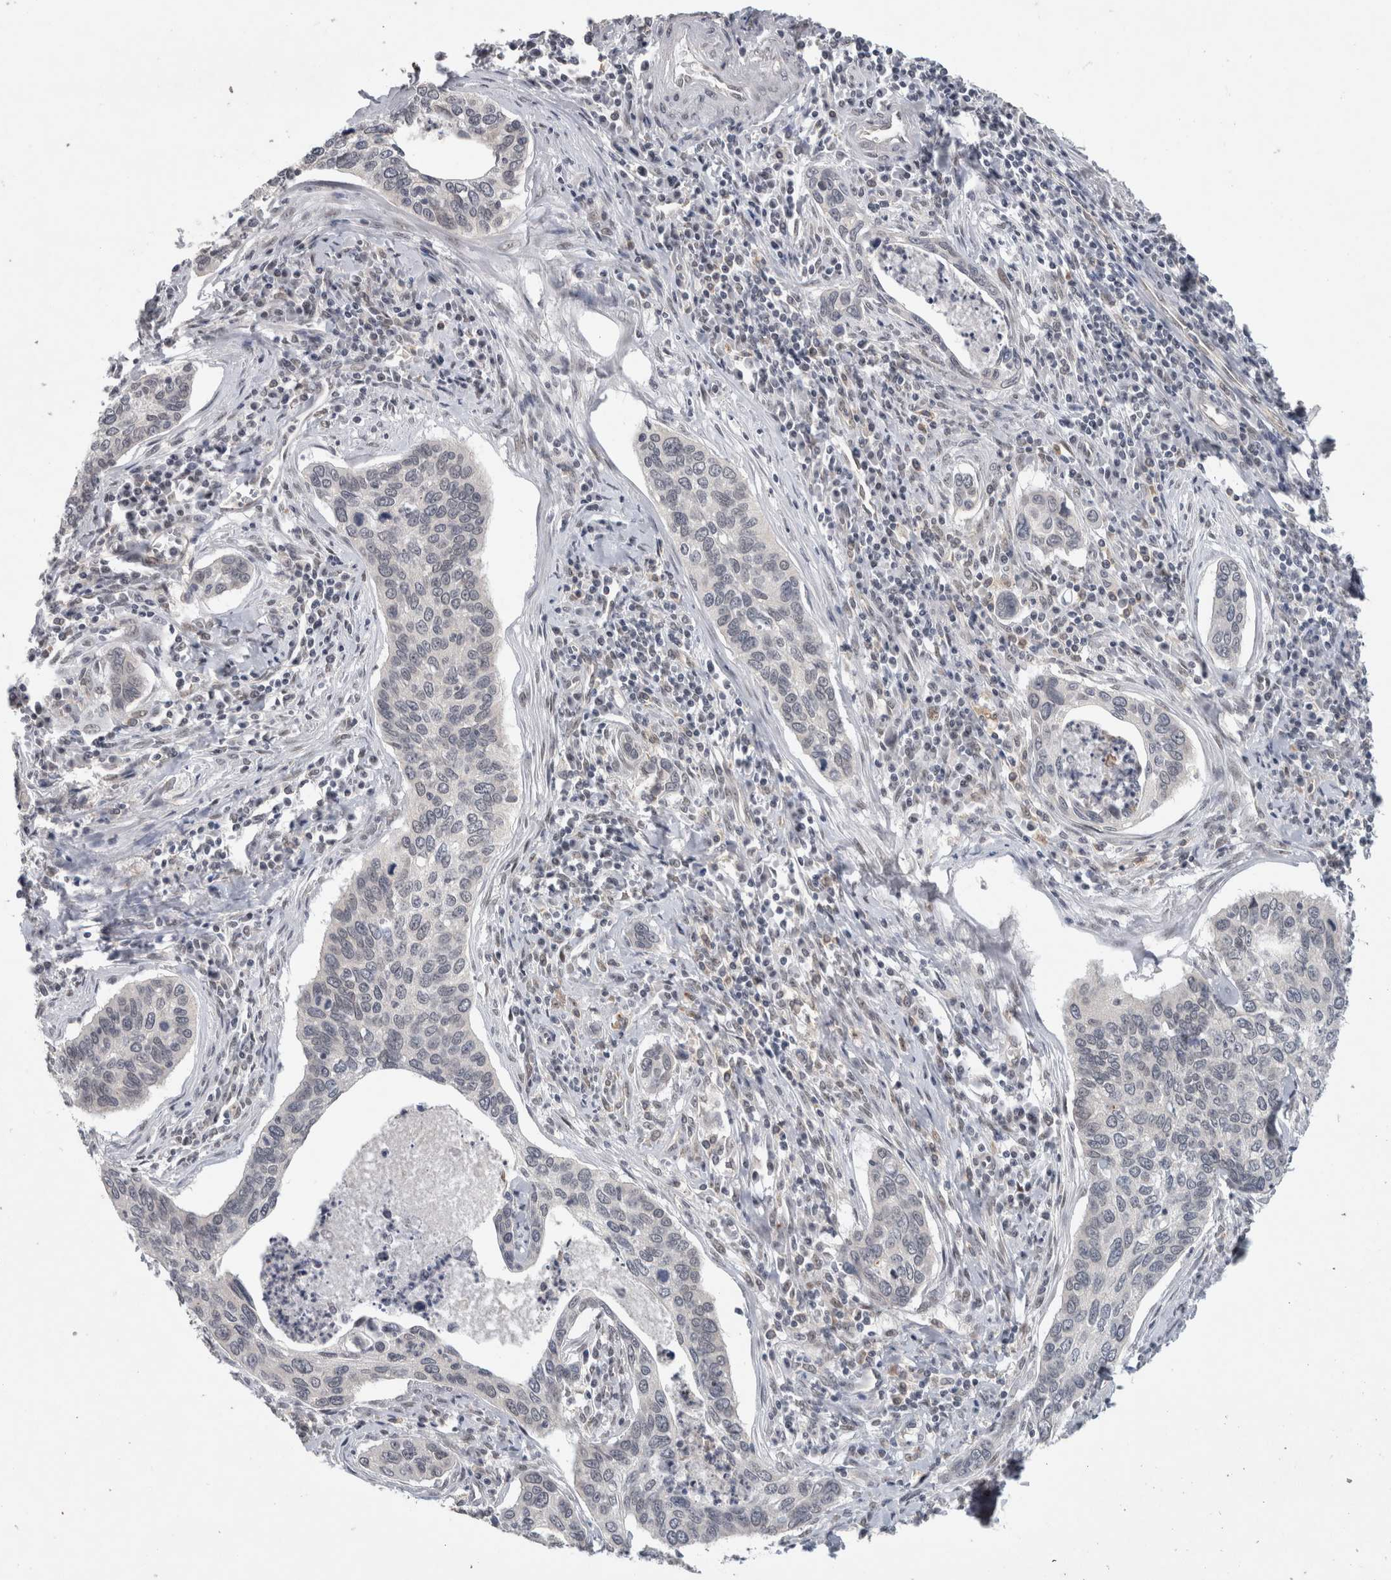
{"staining": {"intensity": "negative", "quantity": "none", "location": "none"}, "tissue": "cervical cancer", "cell_type": "Tumor cells", "image_type": "cancer", "snomed": [{"axis": "morphology", "description": "Squamous cell carcinoma, NOS"}, {"axis": "topography", "description": "Cervix"}], "caption": "A histopathology image of human squamous cell carcinoma (cervical) is negative for staining in tumor cells.", "gene": "PRXL2A", "patient": {"sex": "female", "age": 53}}